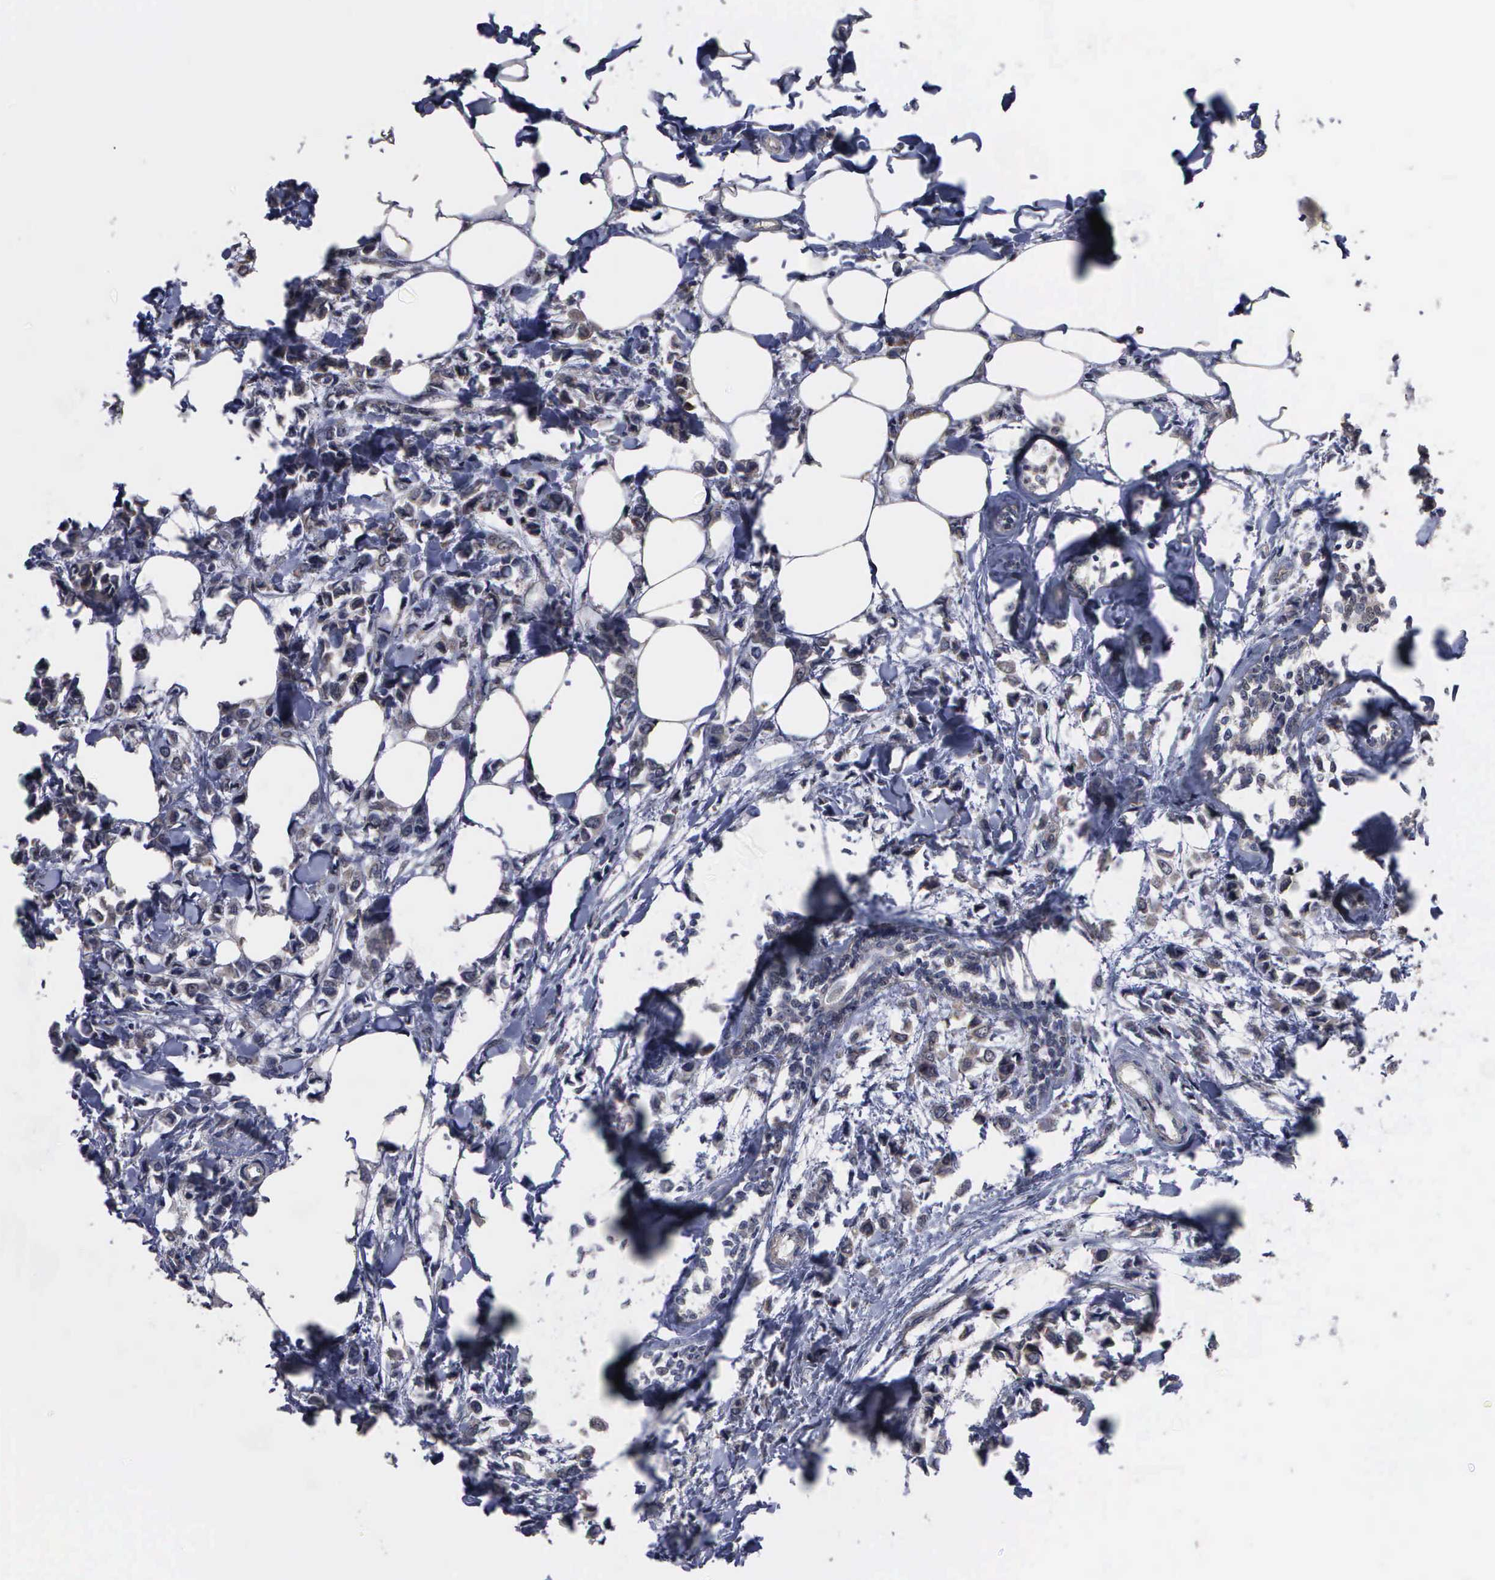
{"staining": {"intensity": "negative", "quantity": "none", "location": "none"}, "tissue": "breast cancer", "cell_type": "Tumor cells", "image_type": "cancer", "snomed": [{"axis": "morphology", "description": "Lobular carcinoma"}, {"axis": "topography", "description": "Breast"}], "caption": "Immunohistochemistry (IHC) photomicrograph of neoplastic tissue: human breast lobular carcinoma stained with DAB reveals no significant protein expression in tumor cells. The staining was performed using DAB to visualize the protein expression in brown, while the nuclei were stained in blue with hematoxylin (Magnification: 20x).", "gene": "CRKL", "patient": {"sex": "female", "age": 51}}